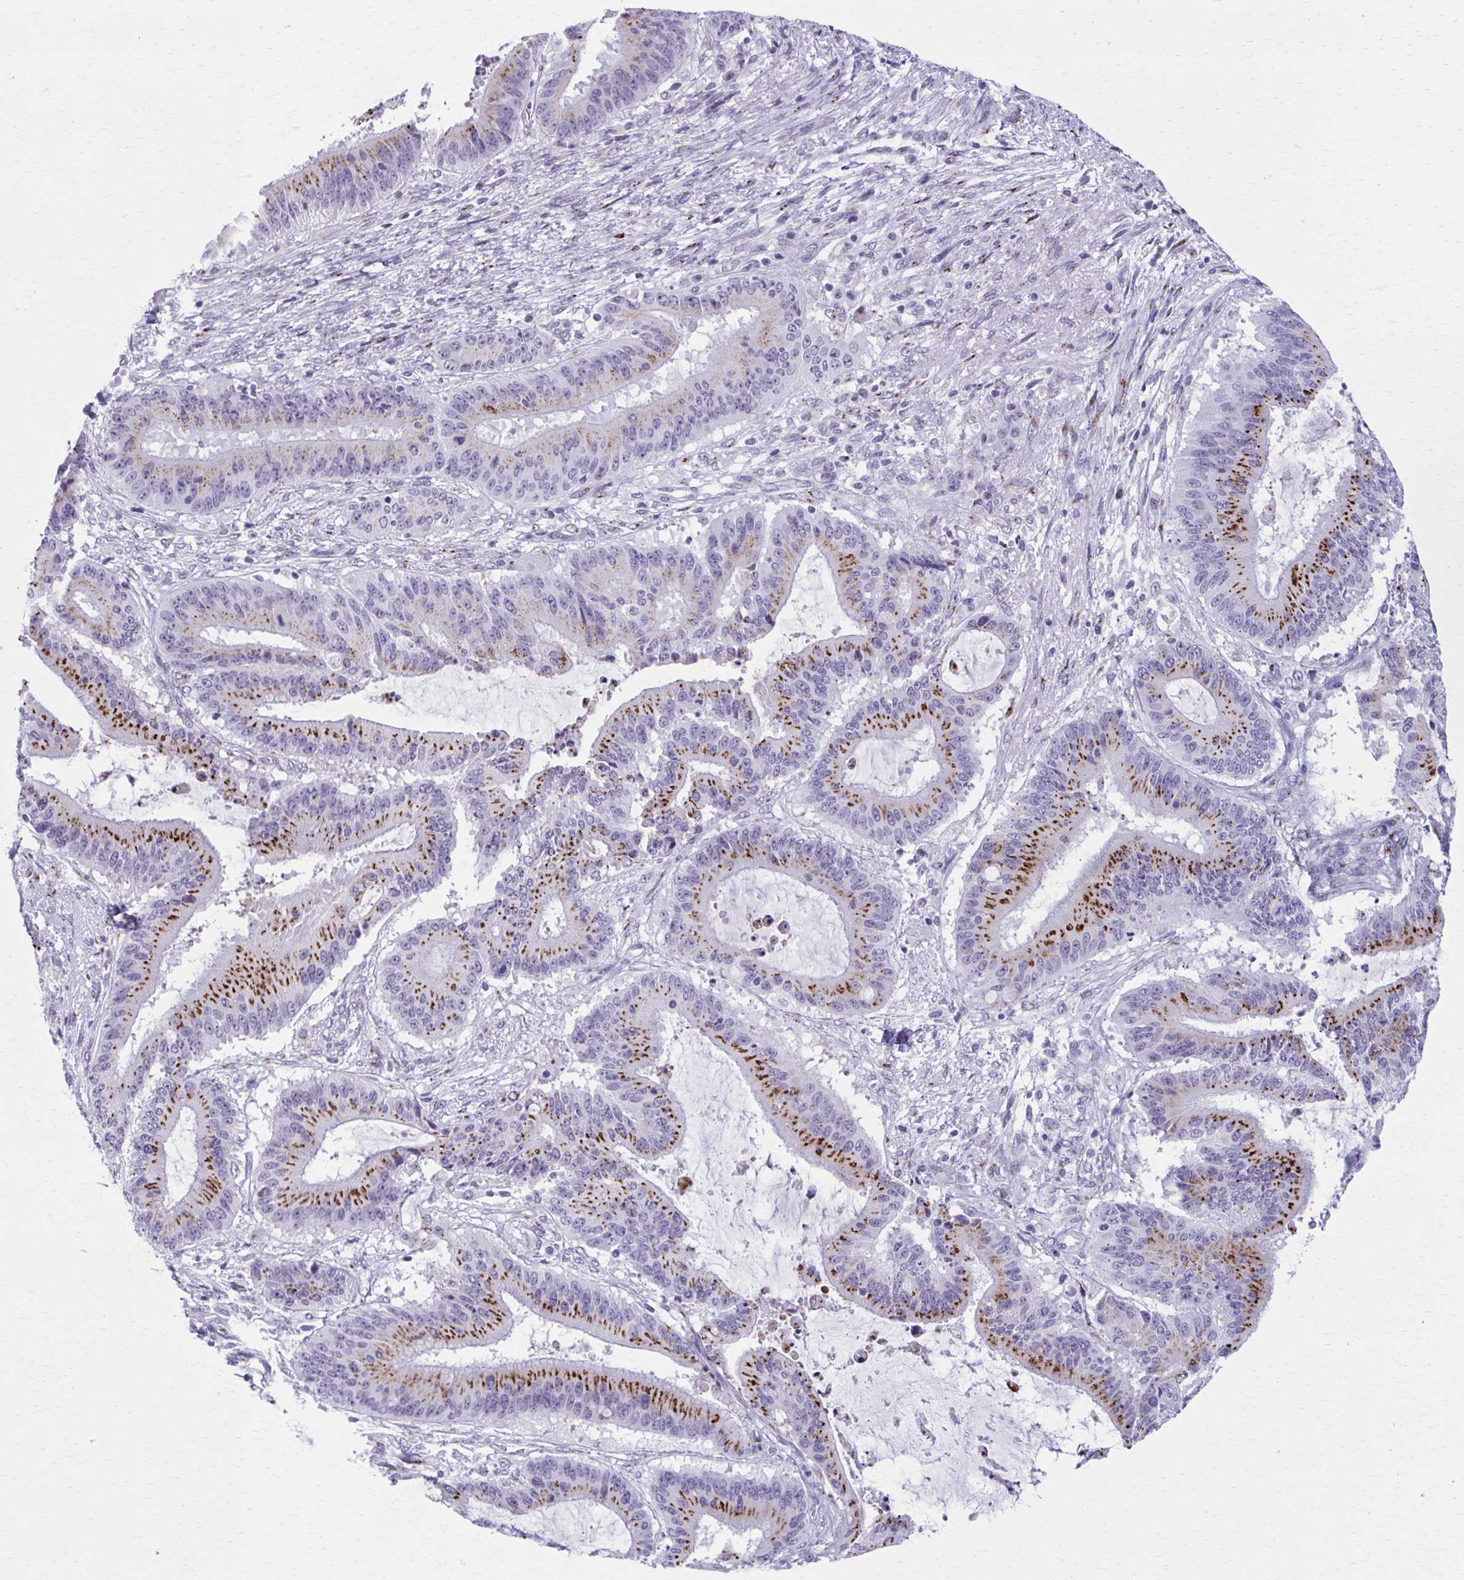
{"staining": {"intensity": "strong", "quantity": "25%-75%", "location": "cytoplasmic/membranous"}, "tissue": "liver cancer", "cell_type": "Tumor cells", "image_type": "cancer", "snomed": [{"axis": "morphology", "description": "Normal tissue, NOS"}, {"axis": "morphology", "description": "Cholangiocarcinoma"}, {"axis": "topography", "description": "Liver"}, {"axis": "topography", "description": "Peripheral nerve tissue"}], "caption": "There is high levels of strong cytoplasmic/membranous expression in tumor cells of liver cholangiocarcinoma, as demonstrated by immunohistochemical staining (brown color).", "gene": "ZNF682", "patient": {"sex": "female", "age": 73}}